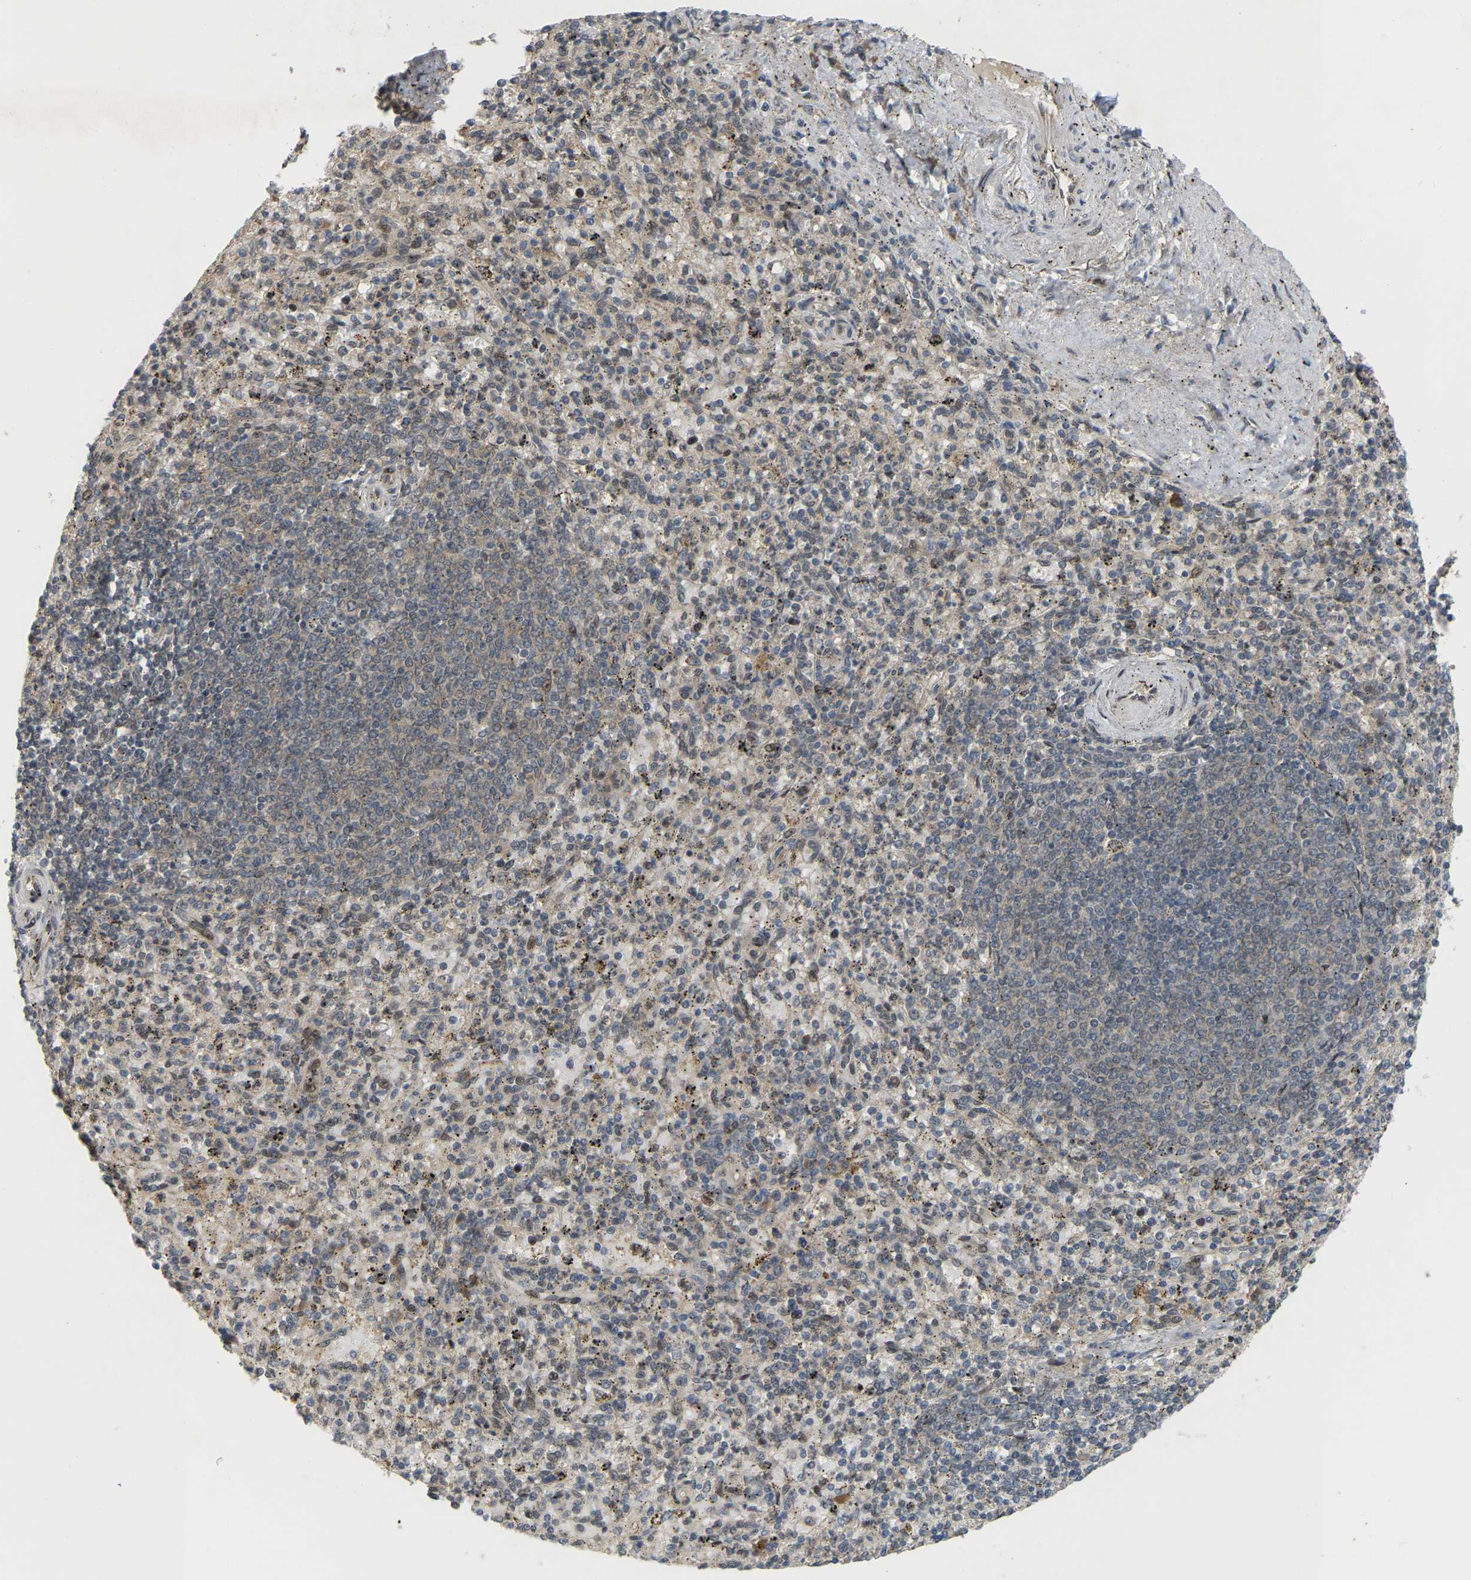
{"staining": {"intensity": "moderate", "quantity": "<25%", "location": "cytoplasmic/membranous"}, "tissue": "spleen", "cell_type": "Cells in red pulp", "image_type": "normal", "snomed": [{"axis": "morphology", "description": "Normal tissue, NOS"}, {"axis": "topography", "description": "Spleen"}], "caption": "Normal spleen demonstrates moderate cytoplasmic/membranous positivity in approximately <25% of cells in red pulp, visualized by immunohistochemistry.", "gene": "CROT", "patient": {"sex": "male", "age": 72}}